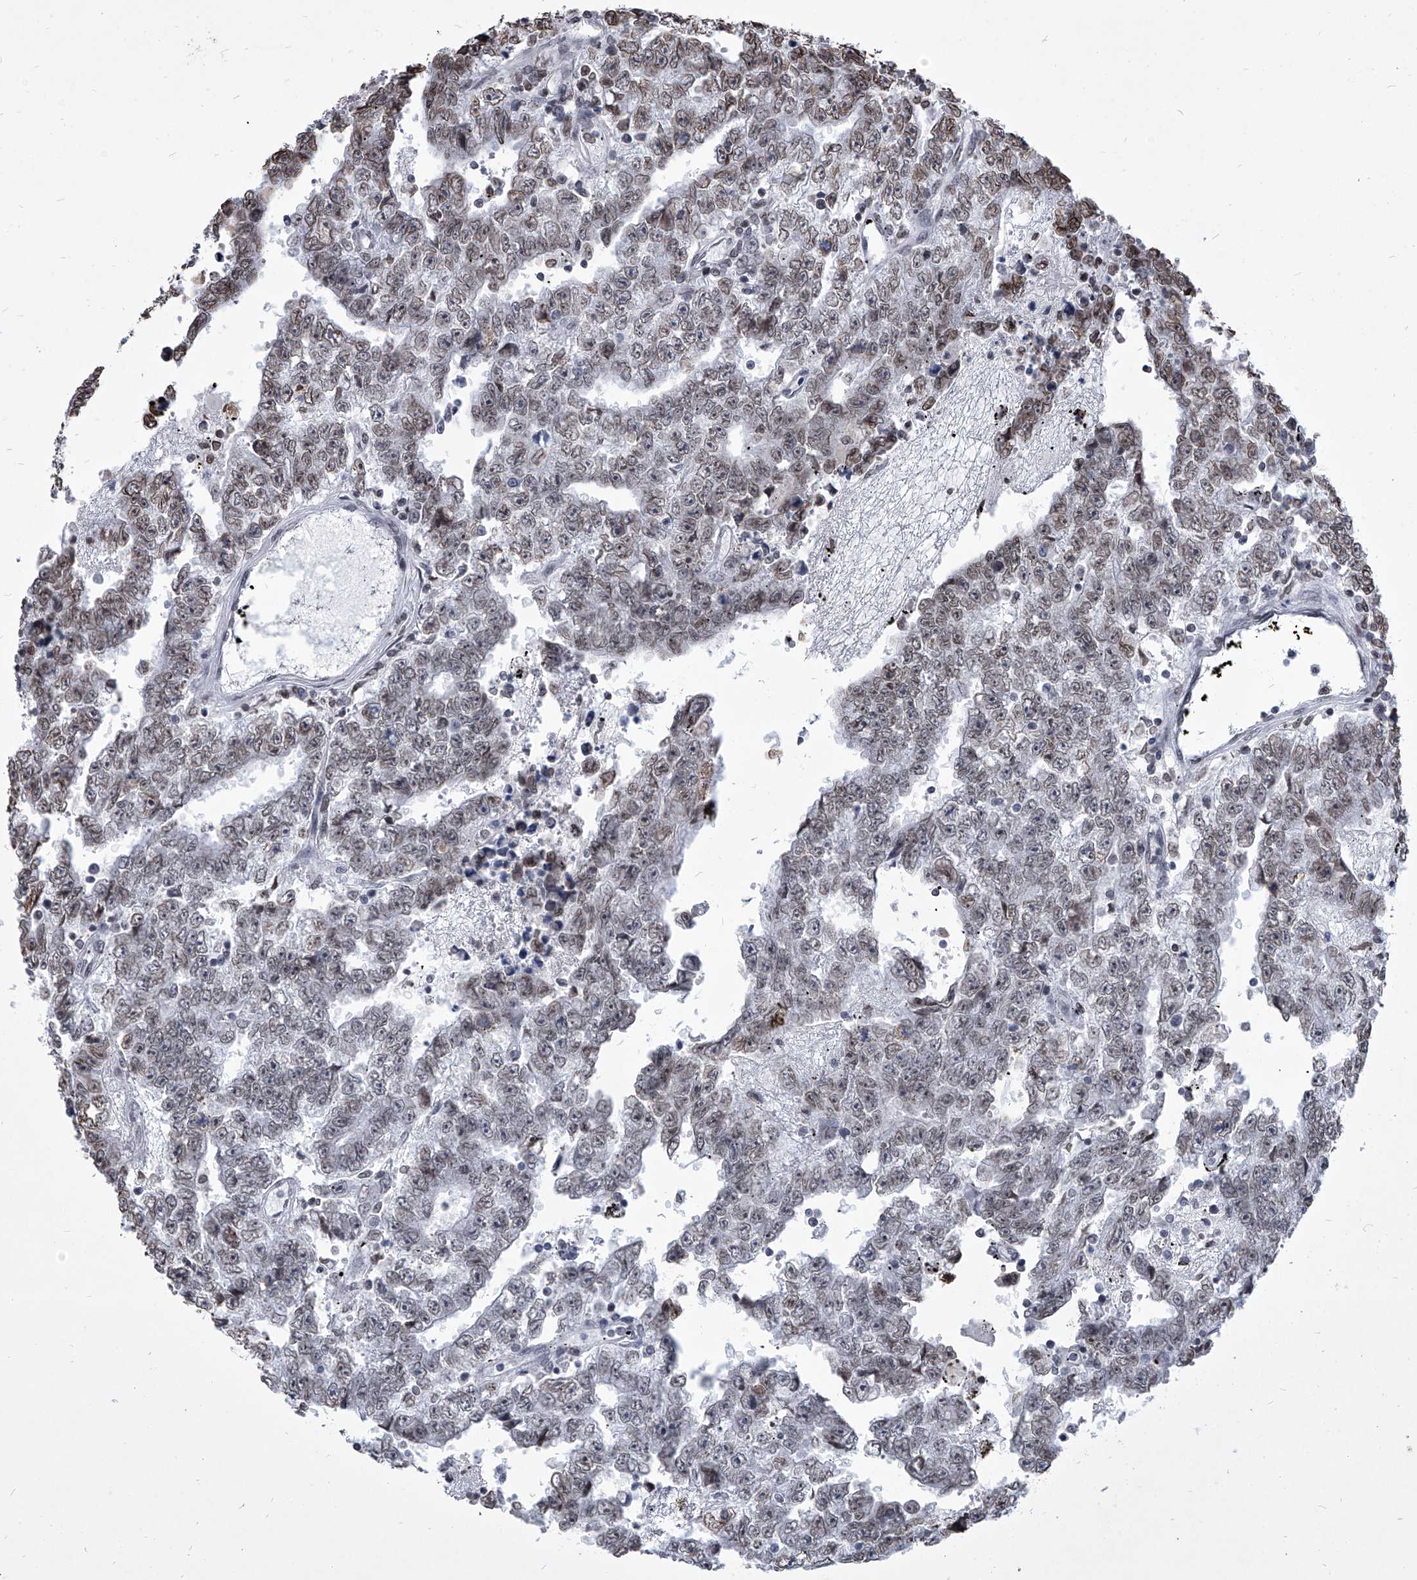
{"staining": {"intensity": "moderate", "quantity": "<25%", "location": "nuclear"}, "tissue": "testis cancer", "cell_type": "Tumor cells", "image_type": "cancer", "snomed": [{"axis": "morphology", "description": "Carcinoma, Embryonal, NOS"}, {"axis": "topography", "description": "Testis"}], "caption": "Tumor cells demonstrate low levels of moderate nuclear staining in approximately <25% of cells in testis cancer (embryonal carcinoma).", "gene": "PPIL4", "patient": {"sex": "male", "age": 25}}